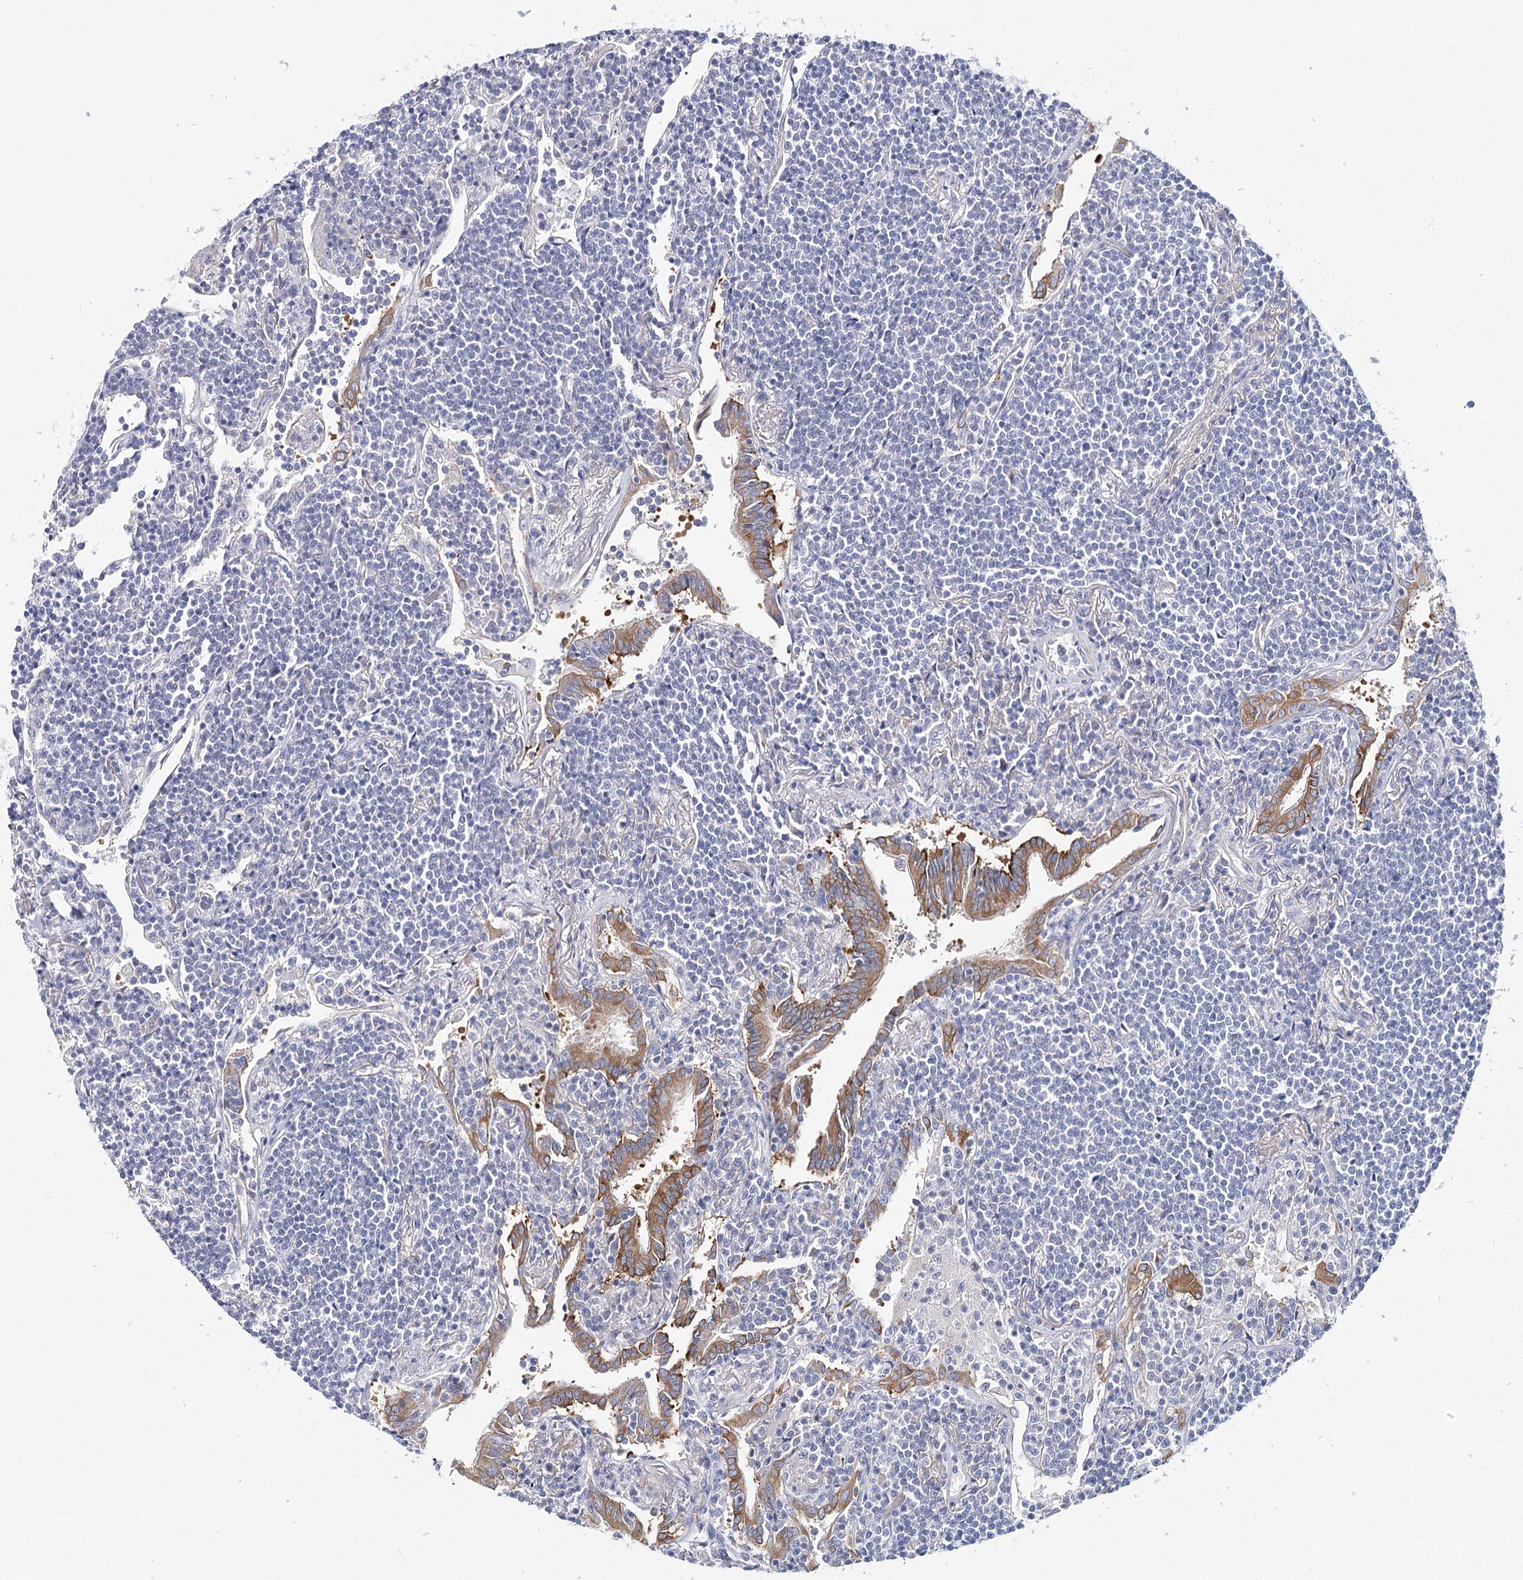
{"staining": {"intensity": "negative", "quantity": "none", "location": "none"}, "tissue": "lymphoma", "cell_type": "Tumor cells", "image_type": "cancer", "snomed": [{"axis": "morphology", "description": "Malignant lymphoma, non-Hodgkin's type, Low grade"}, {"axis": "topography", "description": "Lung"}], "caption": "Immunohistochemistry photomicrograph of low-grade malignant lymphoma, non-Hodgkin's type stained for a protein (brown), which displays no positivity in tumor cells. The staining is performed using DAB (3,3'-diaminobenzidine) brown chromogen with nuclei counter-stained in using hematoxylin.", "gene": "TEX12", "patient": {"sex": "female", "age": 71}}